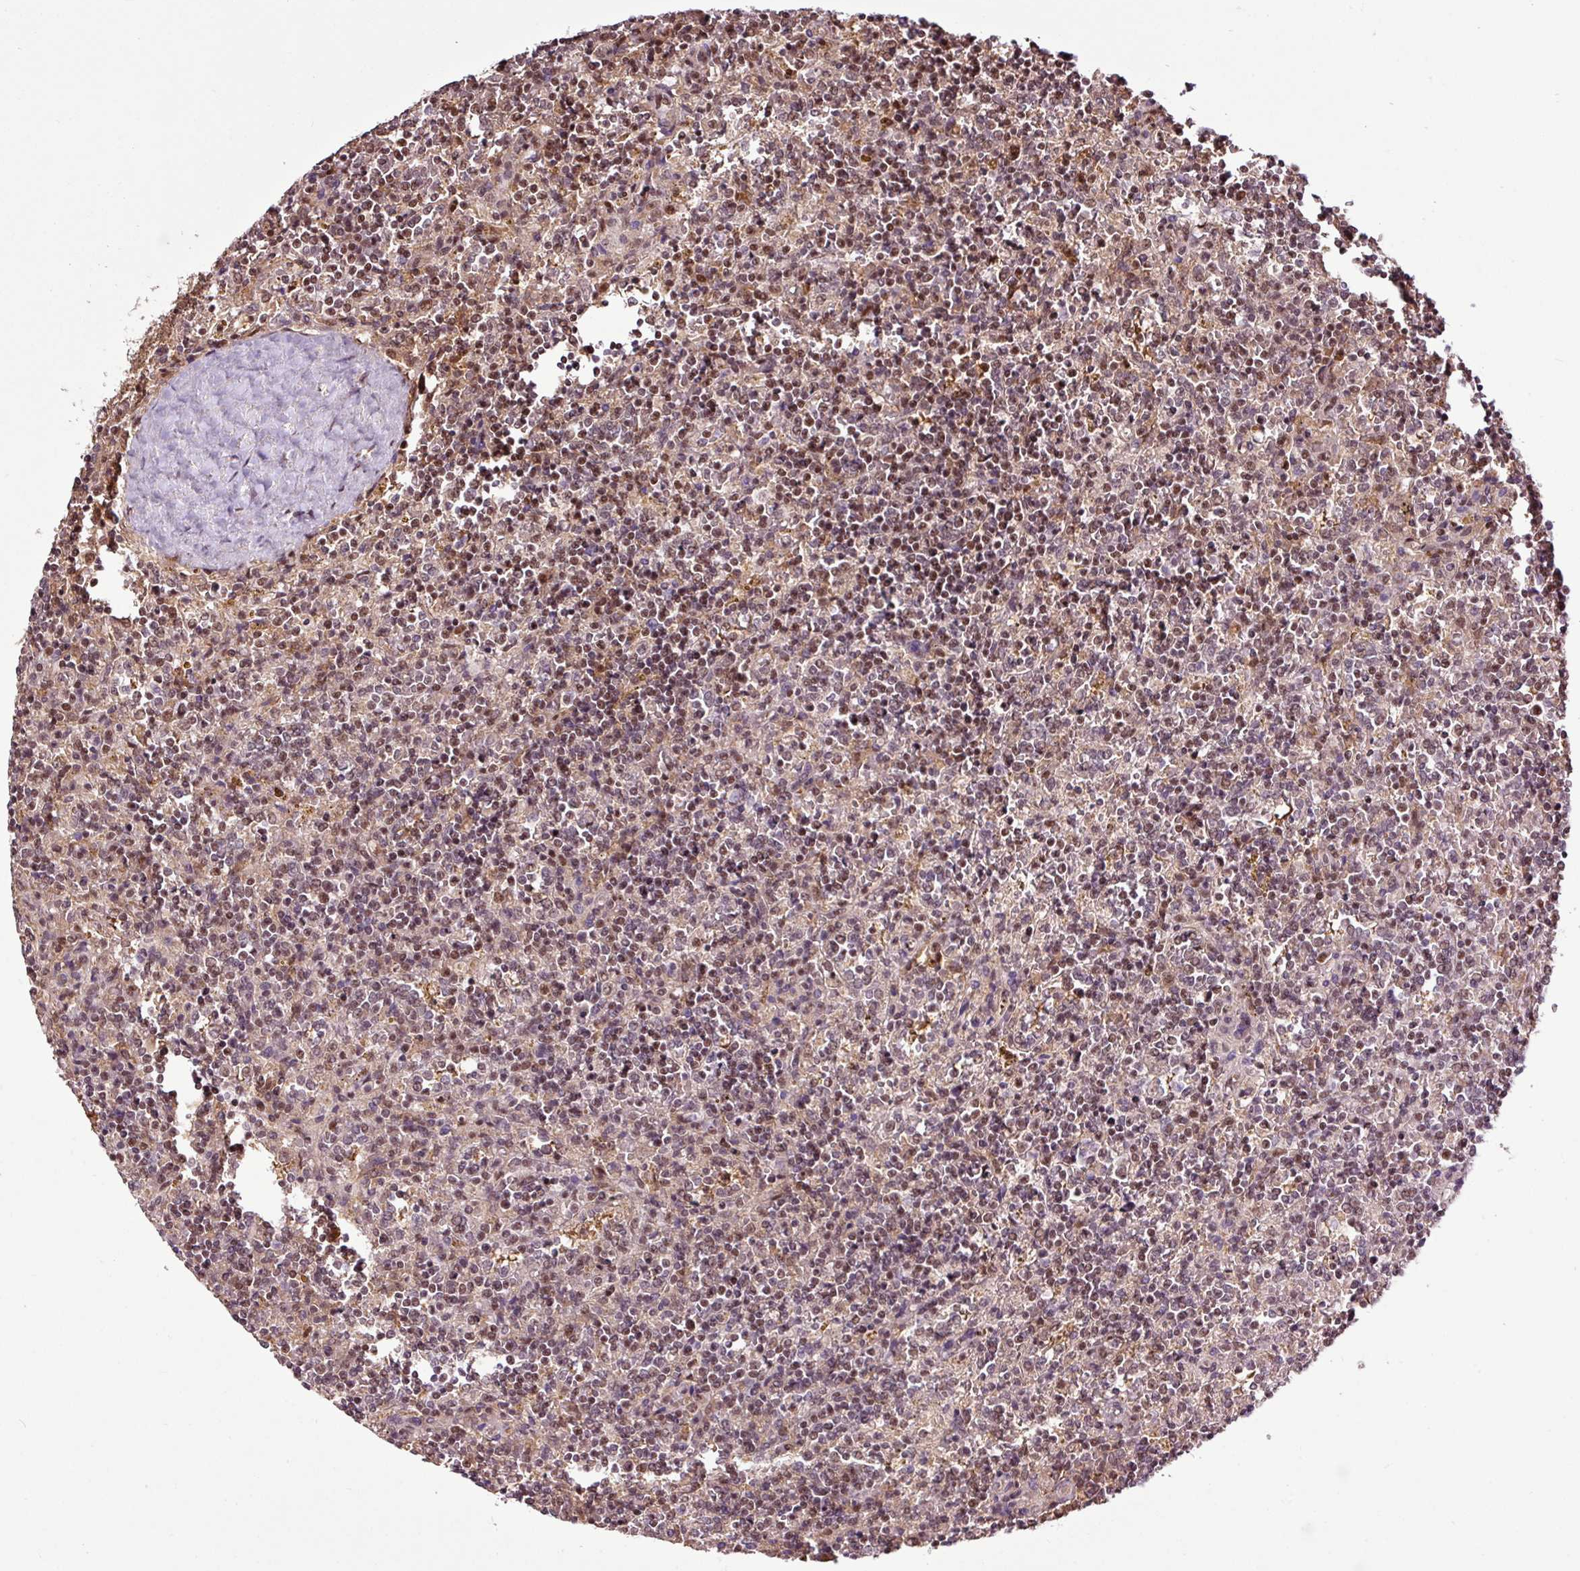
{"staining": {"intensity": "moderate", "quantity": ">75%", "location": "nuclear"}, "tissue": "lymphoma", "cell_type": "Tumor cells", "image_type": "cancer", "snomed": [{"axis": "morphology", "description": "Malignant lymphoma, non-Hodgkin's type, Low grade"}, {"axis": "topography", "description": "Spleen"}], "caption": "Immunohistochemical staining of human lymphoma exhibits moderate nuclear protein staining in about >75% of tumor cells.", "gene": "ITPKC", "patient": {"sex": "male", "age": 67}}